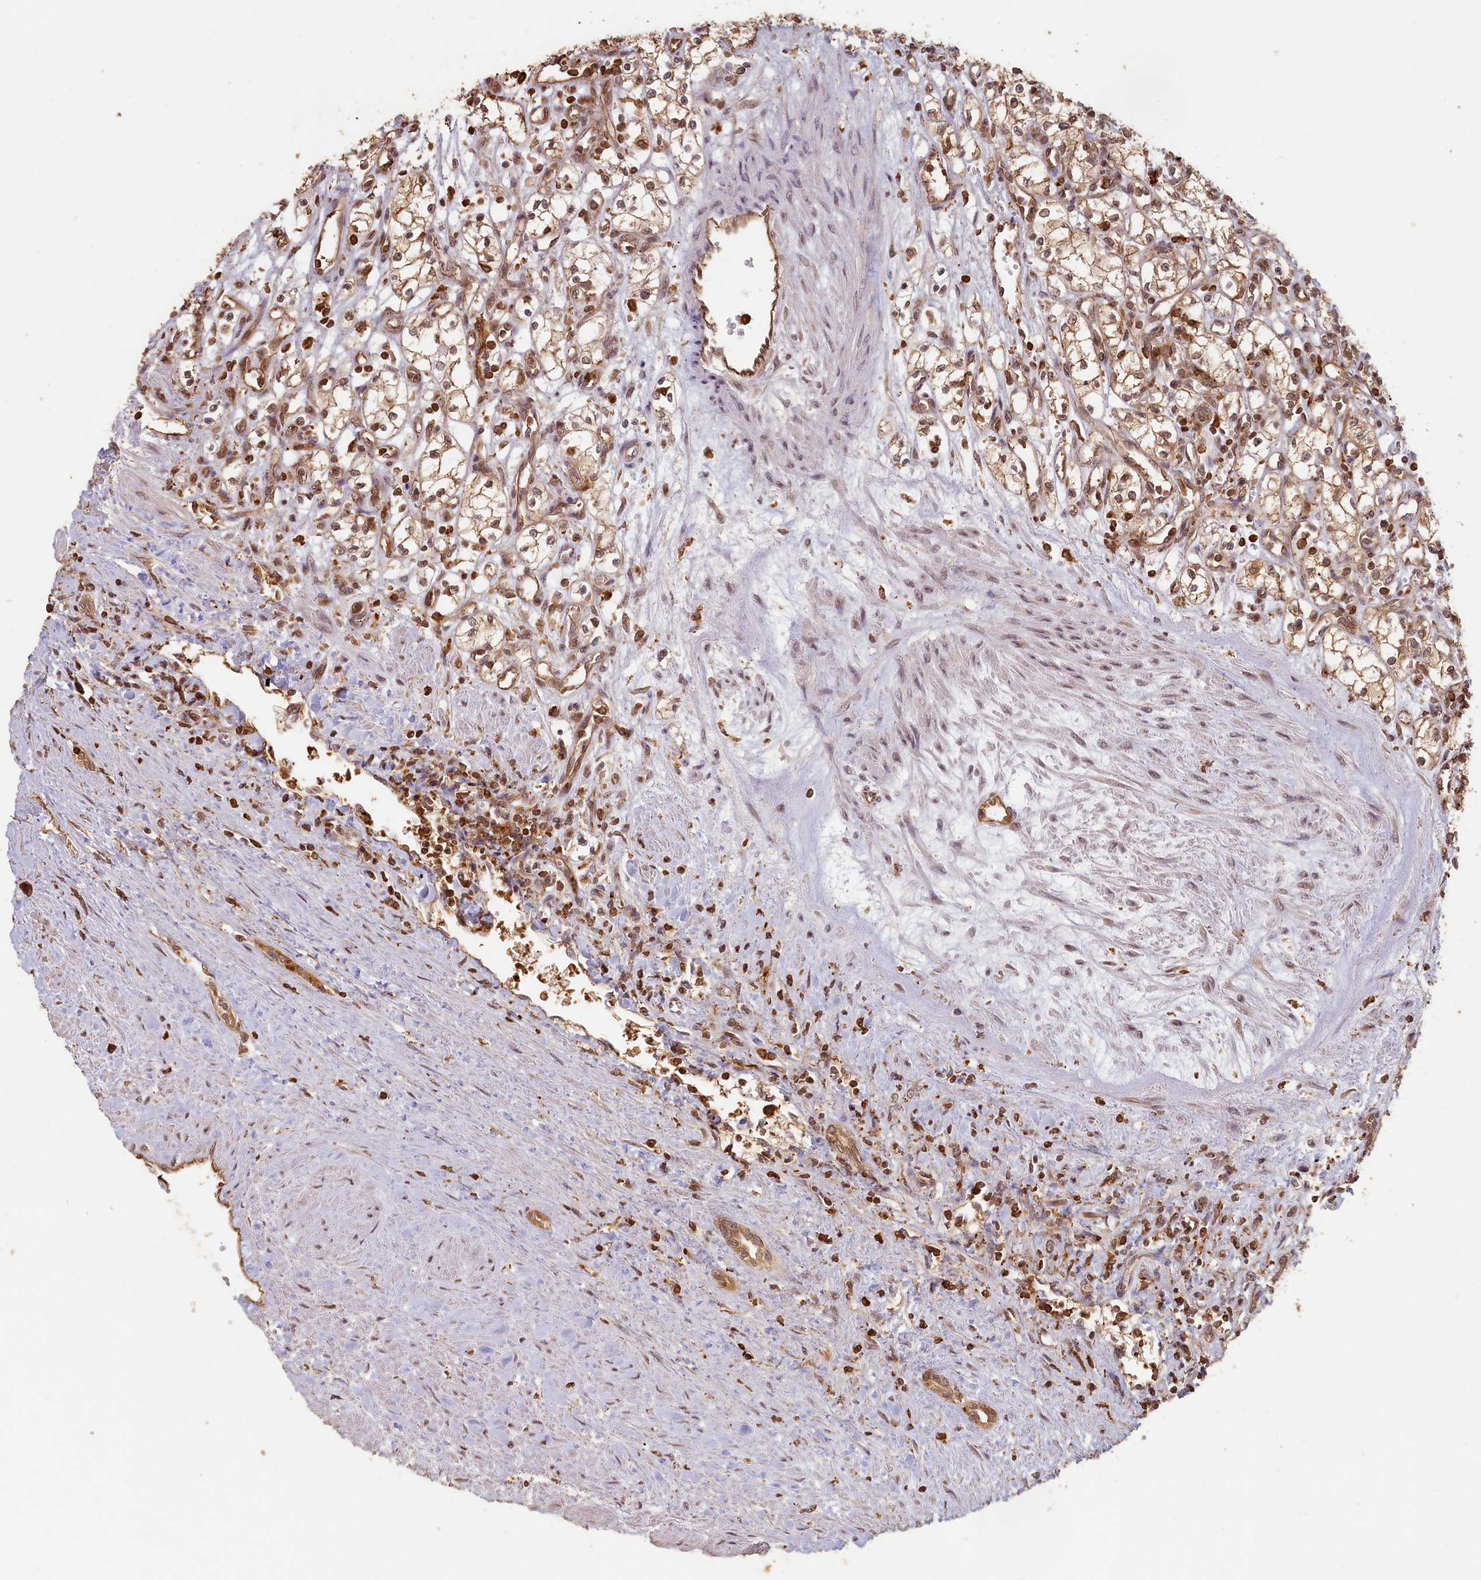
{"staining": {"intensity": "moderate", "quantity": ">75%", "location": "cytoplasmic/membranous,nuclear"}, "tissue": "renal cancer", "cell_type": "Tumor cells", "image_type": "cancer", "snomed": [{"axis": "morphology", "description": "Adenocarcinoma, NOS"}, {"axis": "topography", "description": "Kidney"}], "caption": "There is medium levels of moderate cytoplasmic/membranous and nuclear expression in tumor cells of renal cancer (adenocarcinoma), as demonstrated by immunohistochemical staining (brown color).", "gene": "MADD", "patient": {"sex": "male", "age": 59}}